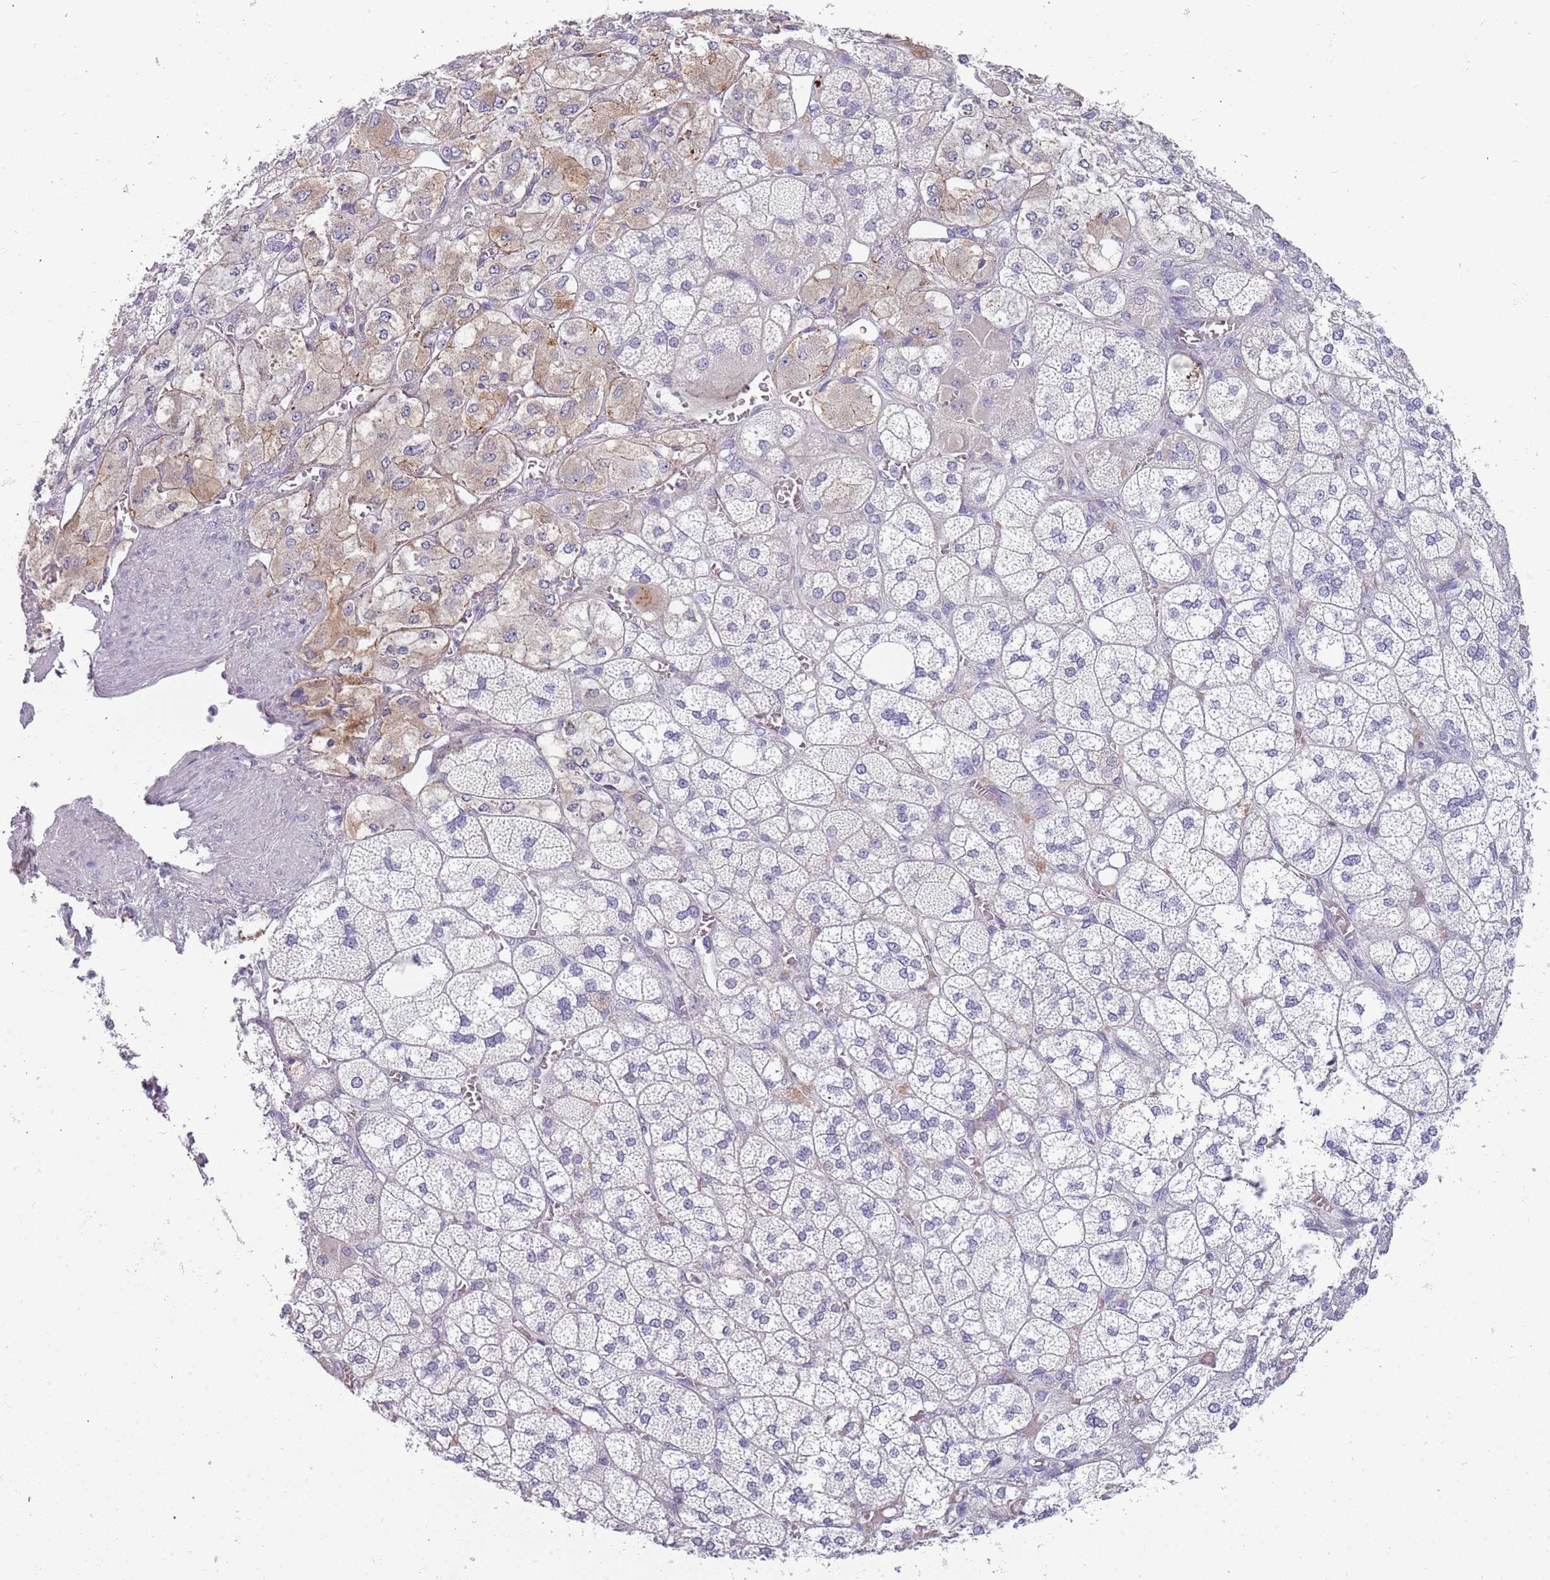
{"staining": {"intensity": "weak", "quantity": "<25%", "location": "cytoplasmic/membranous"}, "tissue": "adrenal gland", "cell_type": "Glandular cells", "image_type": "normal", "snomed": [{"axis": "morphology", "description": "Normal tissue, NOS"}, {"axis": "topography", "description": "Adrenal gland"}], "caption": "Immunohistochemical staining of unremarkable human adrenal gland shows no significant staining in glandular cells. (DAB IHC with hematoxylin counter stain).", "gene": "TNFRSF6B", "patient": {"sex": "male", "age": 61}}